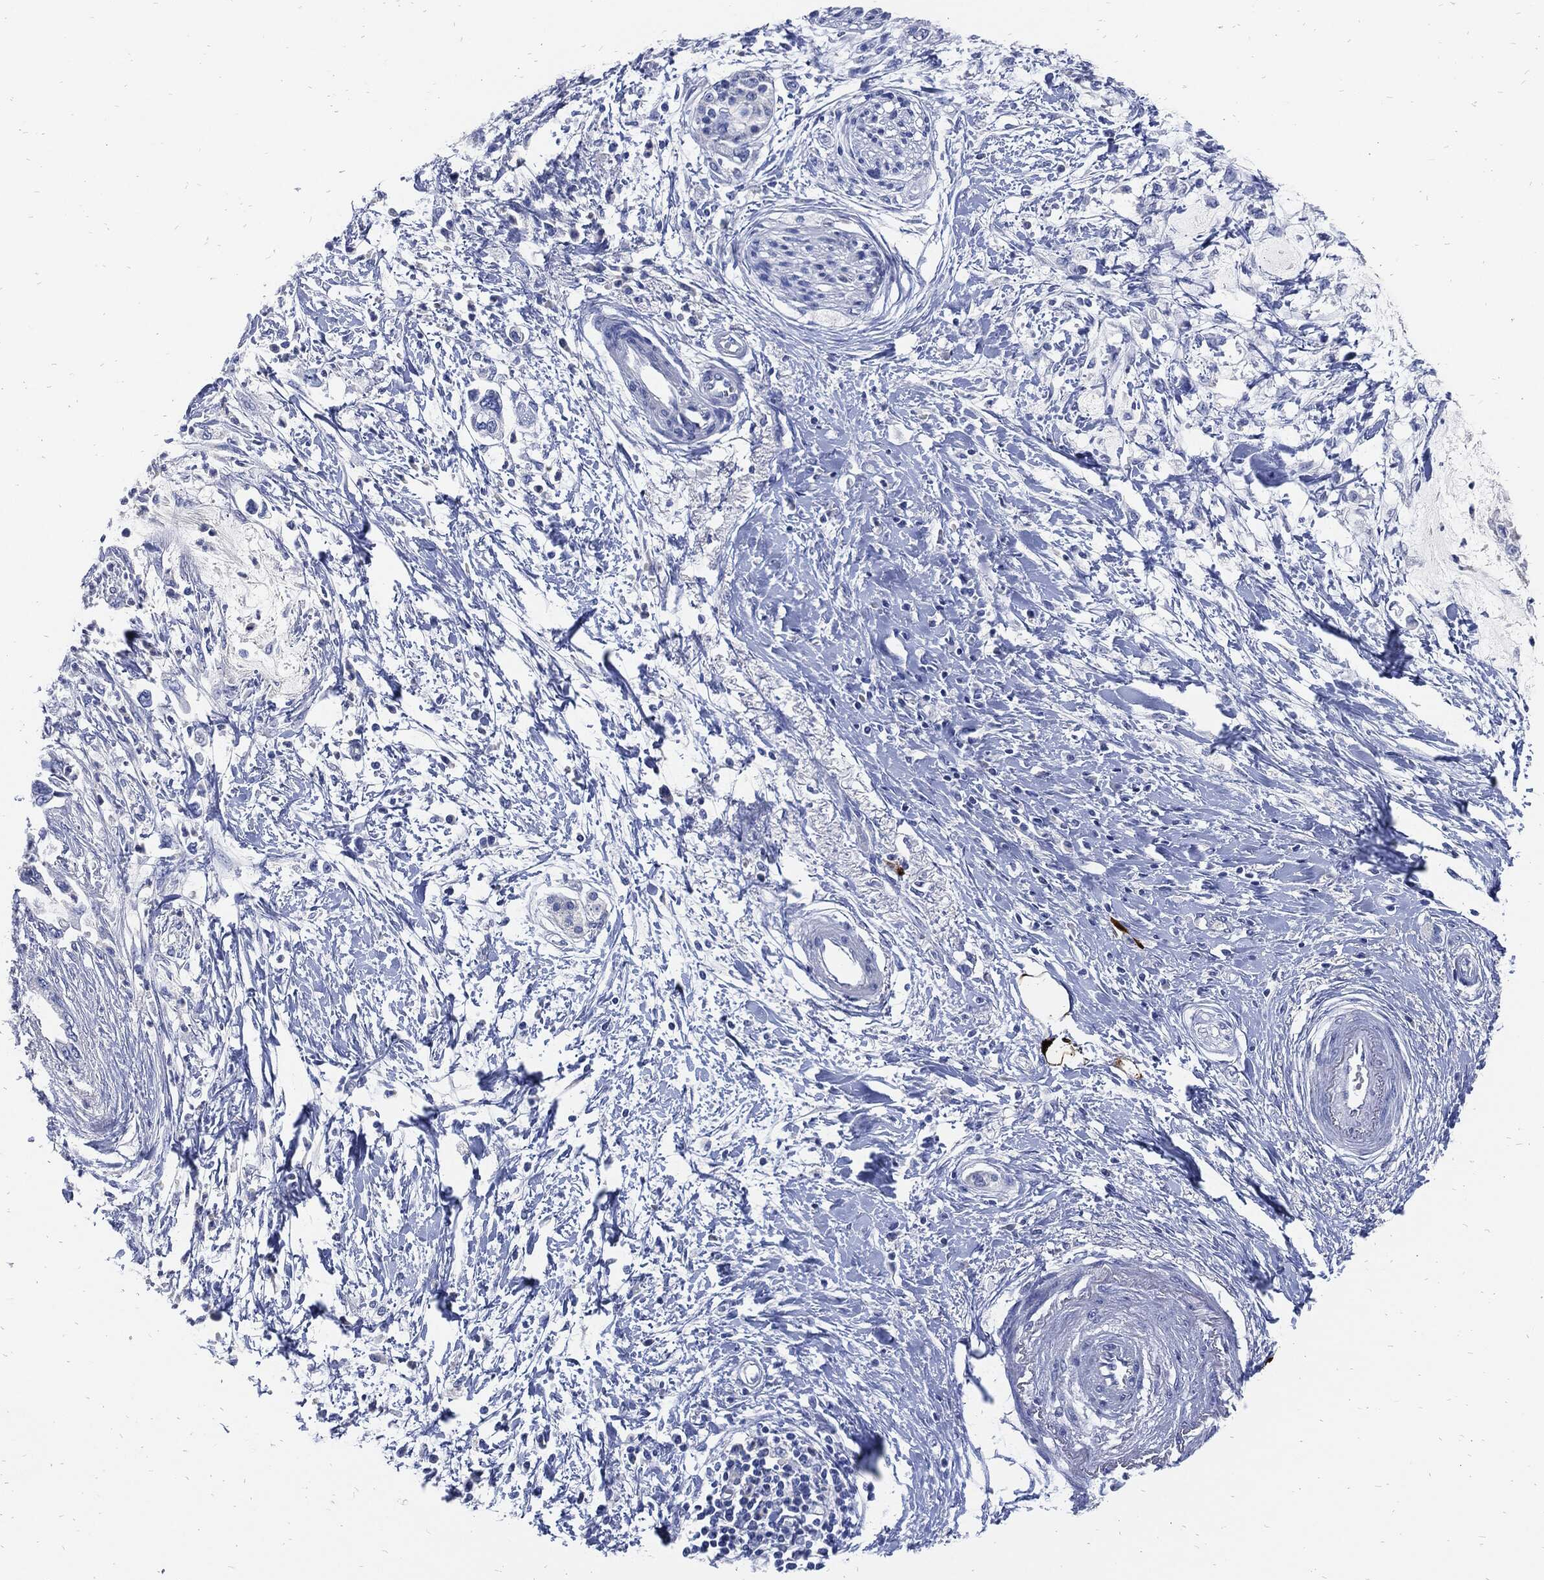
{"staining": {"intensity": "negative", "quantity": "none", "location": "none"}, "tissue": "pancreatic cancer", "cell_type": "Tumor cells", "image_type": "cancer", "snomed": [{"axis": "morphology", "description": "Normal tissue, NOS"}, {"axis": "morphology", "description": "Adenocarcinoma, NOS"}, {"axis": "topography", "description": "Pancreas"}, {"axis": "topography", "description": "Duodenum"}], "caption": "Immunohistochemical staining of human pancreatic cancer displays no significant staining in tumor cells.", "gene": "FABP4", "patient": {"sex": "female", "age": 60}}